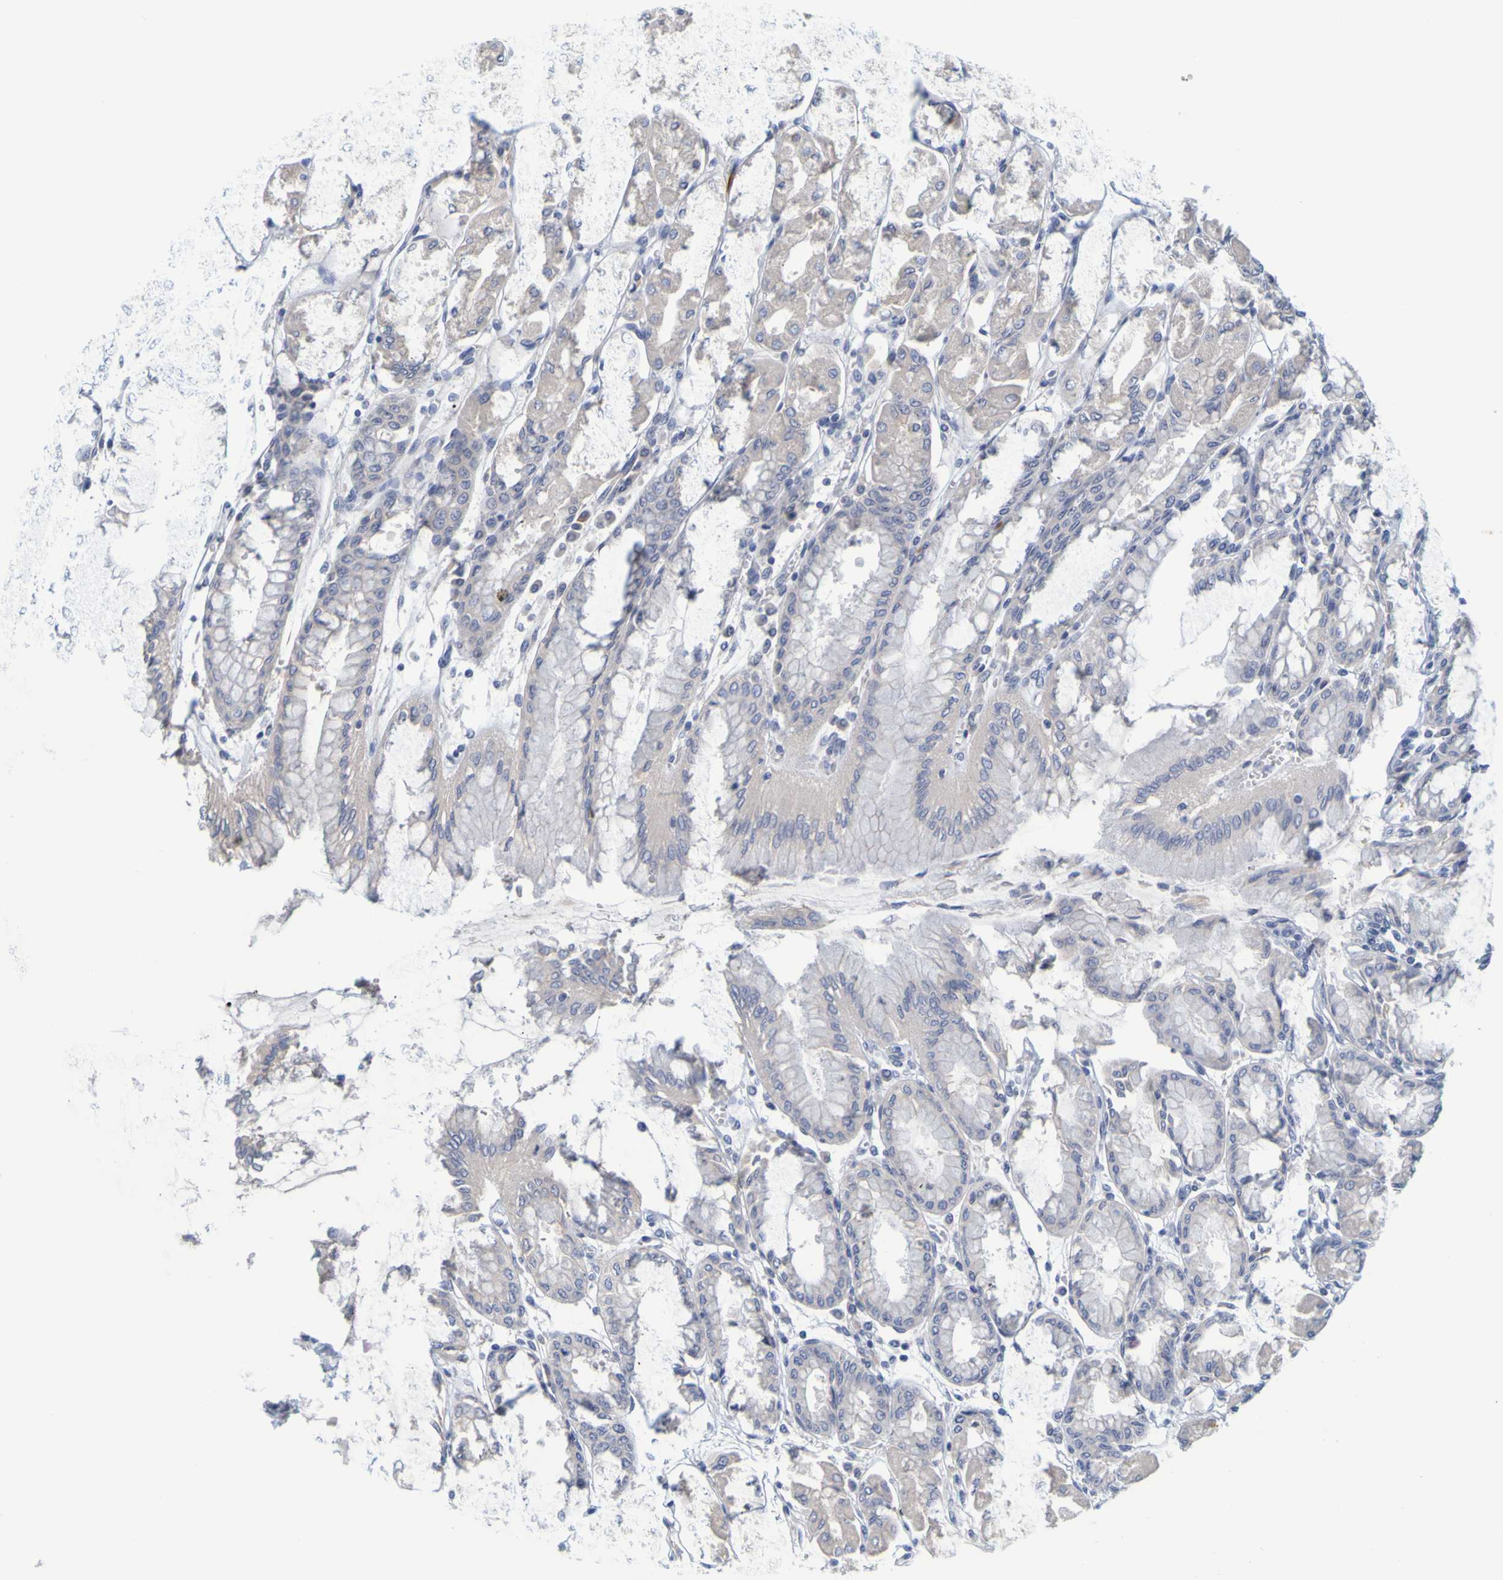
{"staining": {"intensity": "negative", "quantity": "none", "location": "none"}, "tissue": "stomach", "cell_type": "Glandular cells", "image_type": "normal", "snomed": [{"axis": "morphology", "description": "Normal tissue, NOS"}, {"axis": "topography", "description": "Stomach, upper"}], "caption": "High magnification brightfield microscopy of unremarkable stomach stained with DAB (brown) and counterstained with hematoxylin (blue): glandular cells show no significant expression. (DAB (3,3'-diaminobenzidine) IHC visualized using brightfield microscopy, high magnification).", "gene": "ENDOU", "patient": {"sex": "female", "age": 56}}